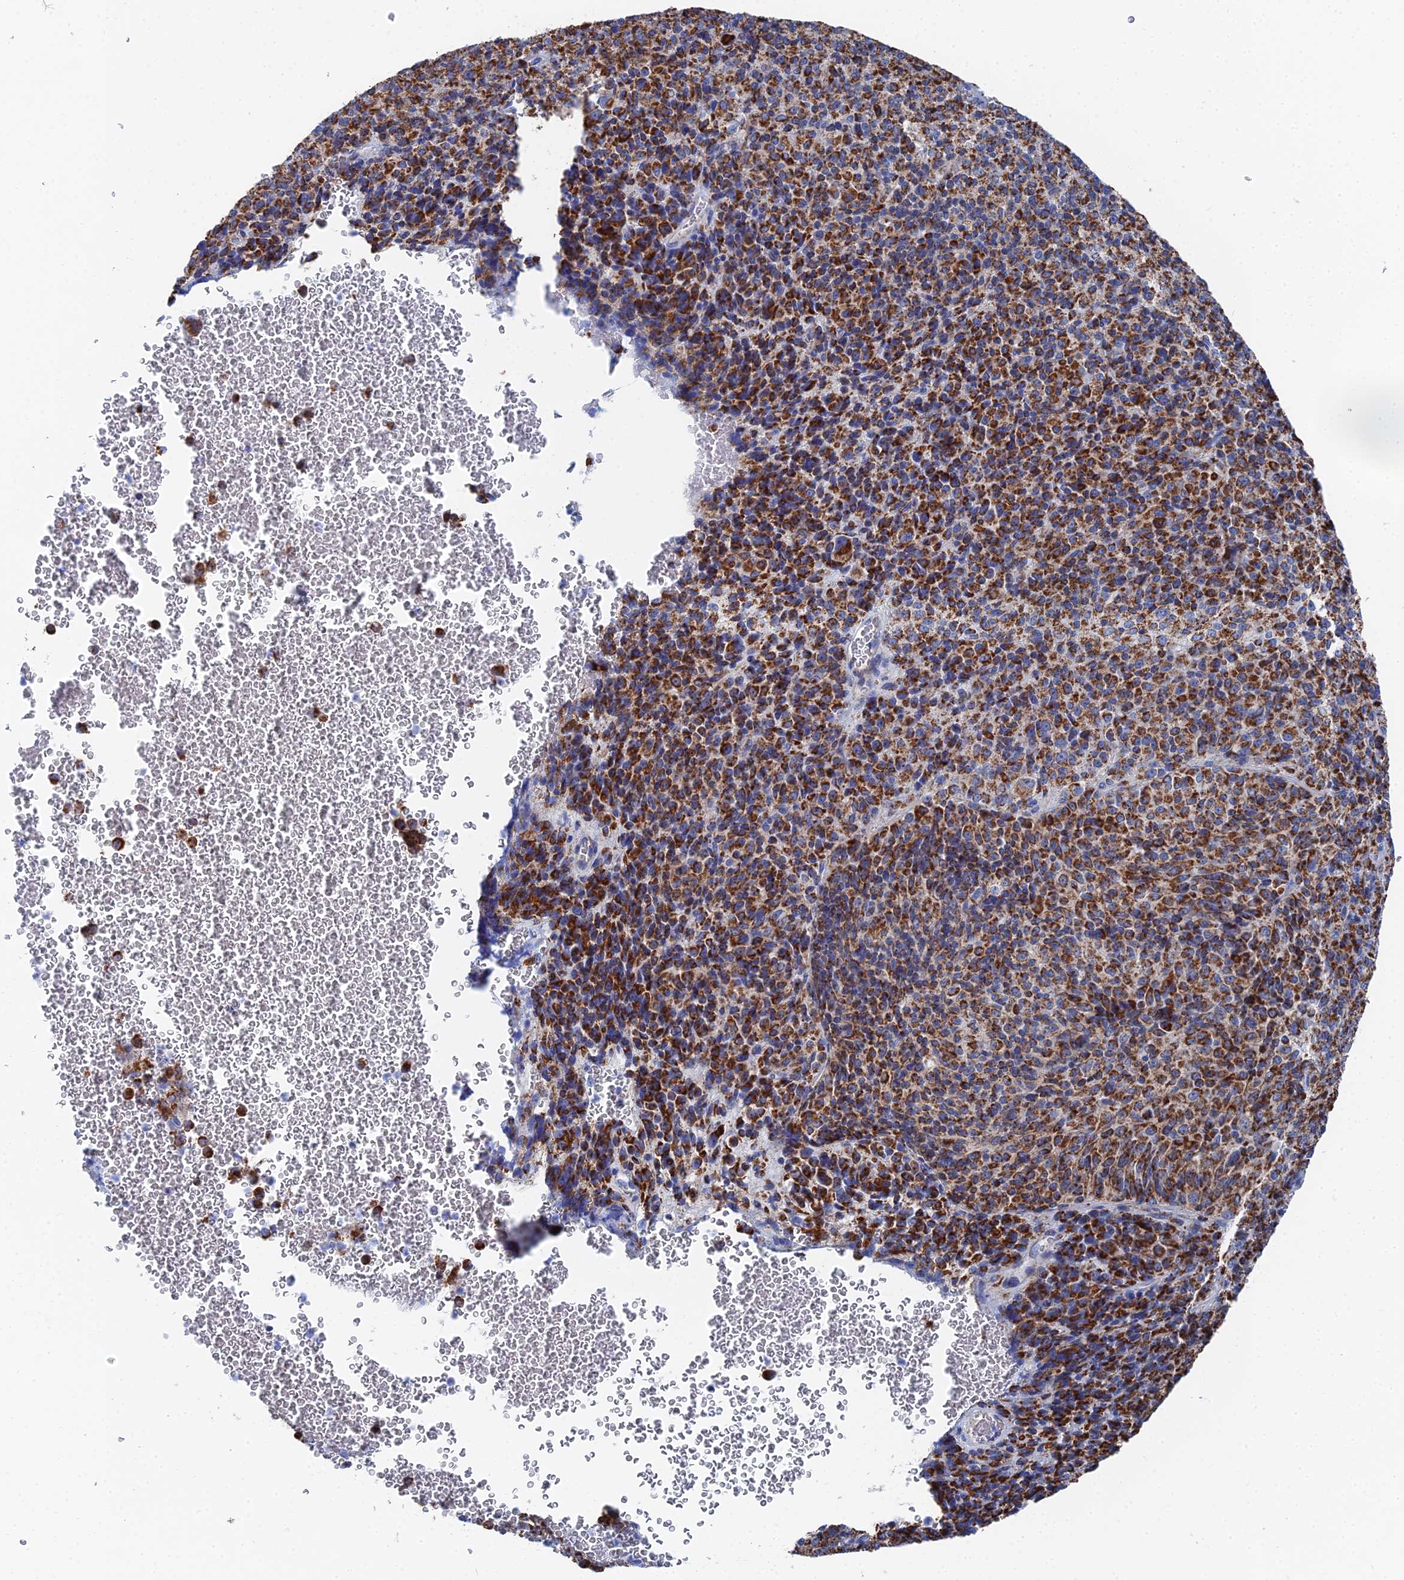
{"staining": {"intensity": "strong", "quantity": ">75%", "location": "cytoplasmic/membranous"}, "tissue": "melanoma", "cell_type": "Tumor cells", "image_type": "cancer", "snomed": [{"axis": "morphology", "description": "Malignant melanoma, Metastatic site"}, {"axis": "topography", "description": "Brain"}], "caption": "The image reveals a brown stain indicating the presence of a protein in the cytoplasmic/membranous of tumor cells in melanoma.", "gene": "IFT80", "patient": {"sex": "female", "age": 56}}